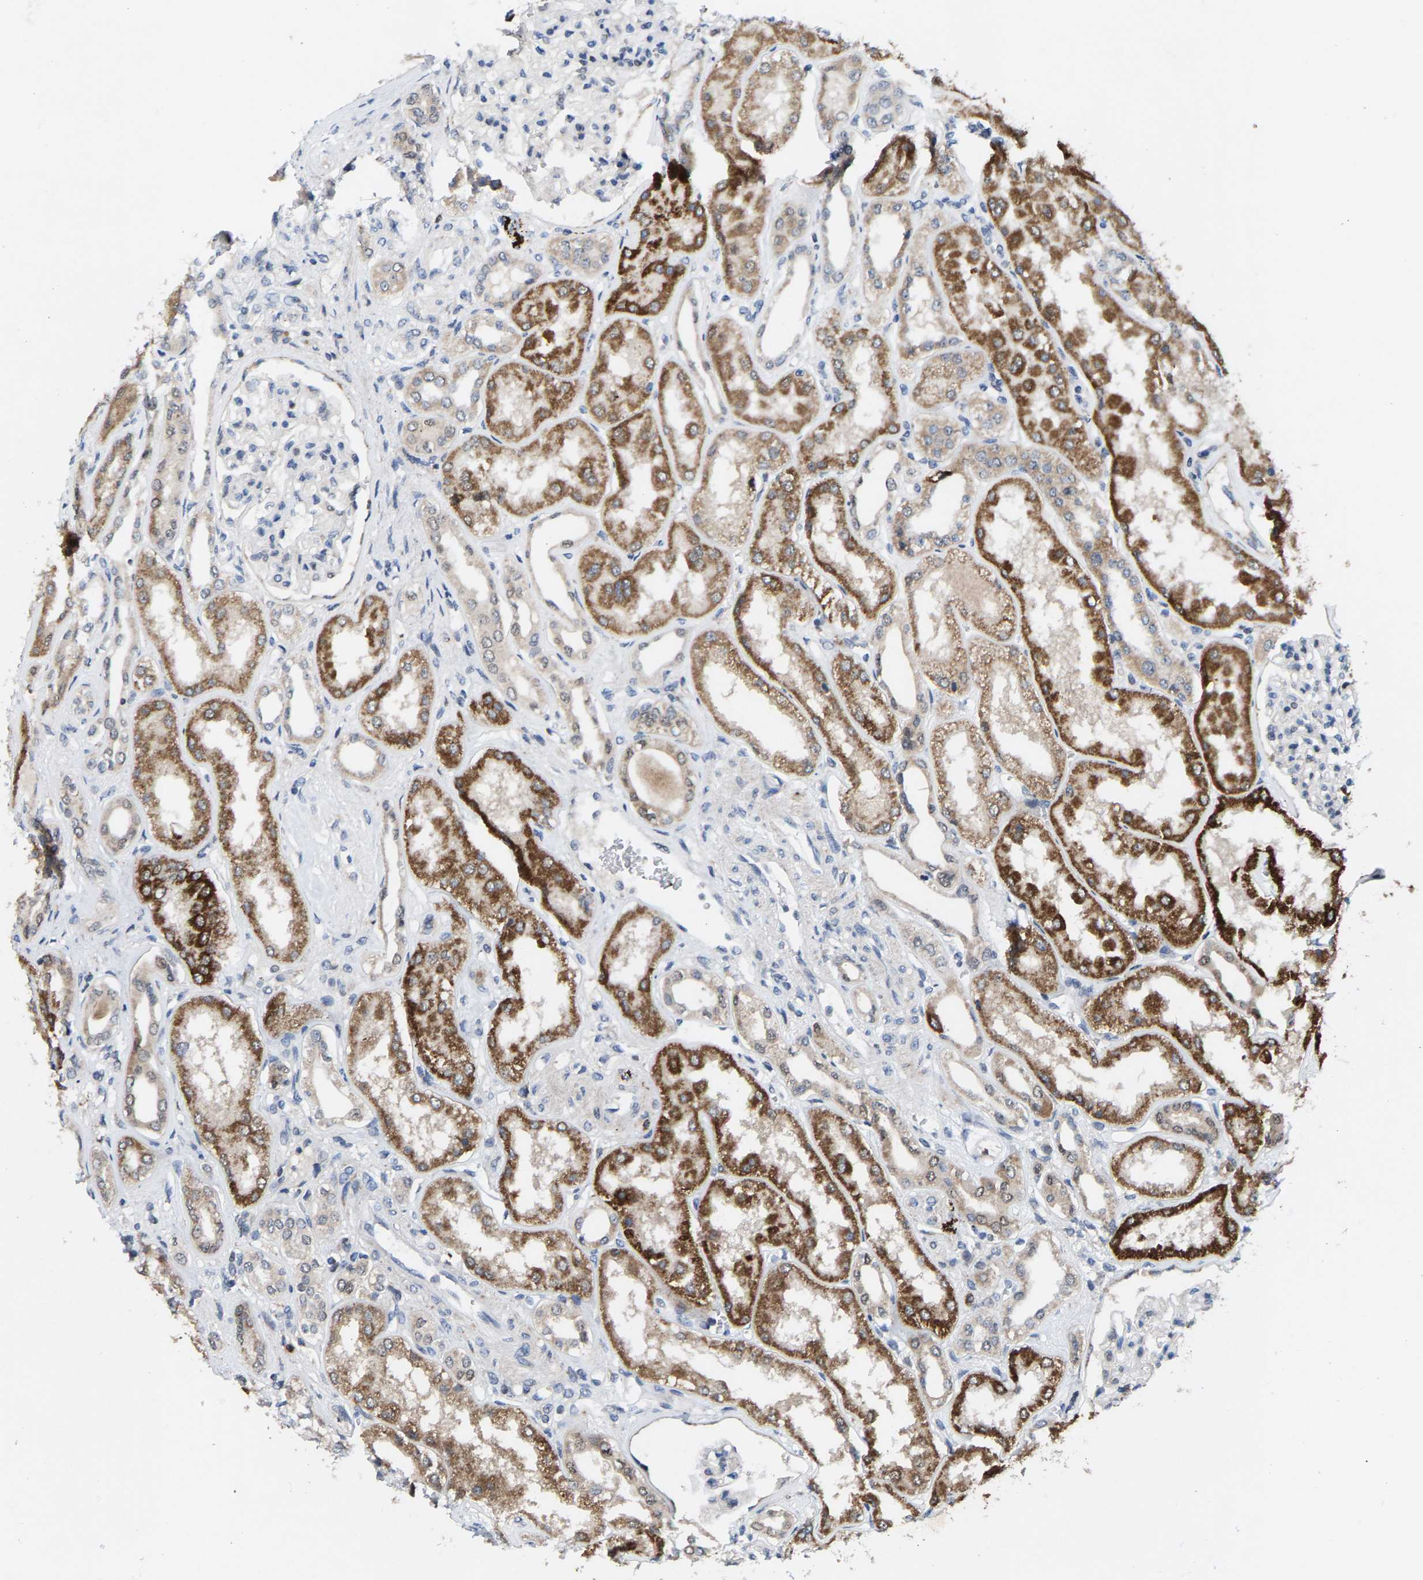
{"staining": {"intensity": "negative", "quantity": "none", "location": "none"}, "tissue": "kidney", "cell_type": "Cells in glomeruli", "image_type": "normal", "snomed": [{"axis": "morphology", "description": "Normal tissue, NOS"}, {"axis": "topography", "description": "Kidney"}], "caption": "An image of kidney stained for a protein shows no brown staining in cells in glomeruli. (Stains: DAB (3,3'-diaminobenzidine) immunohistochemistry (IHC) with hematoxylin counter stain, Microscopy: brightfield microscopy at high magnification).", "gene": "TDRKH", "patient": {"sex": "female", "age": 56}}